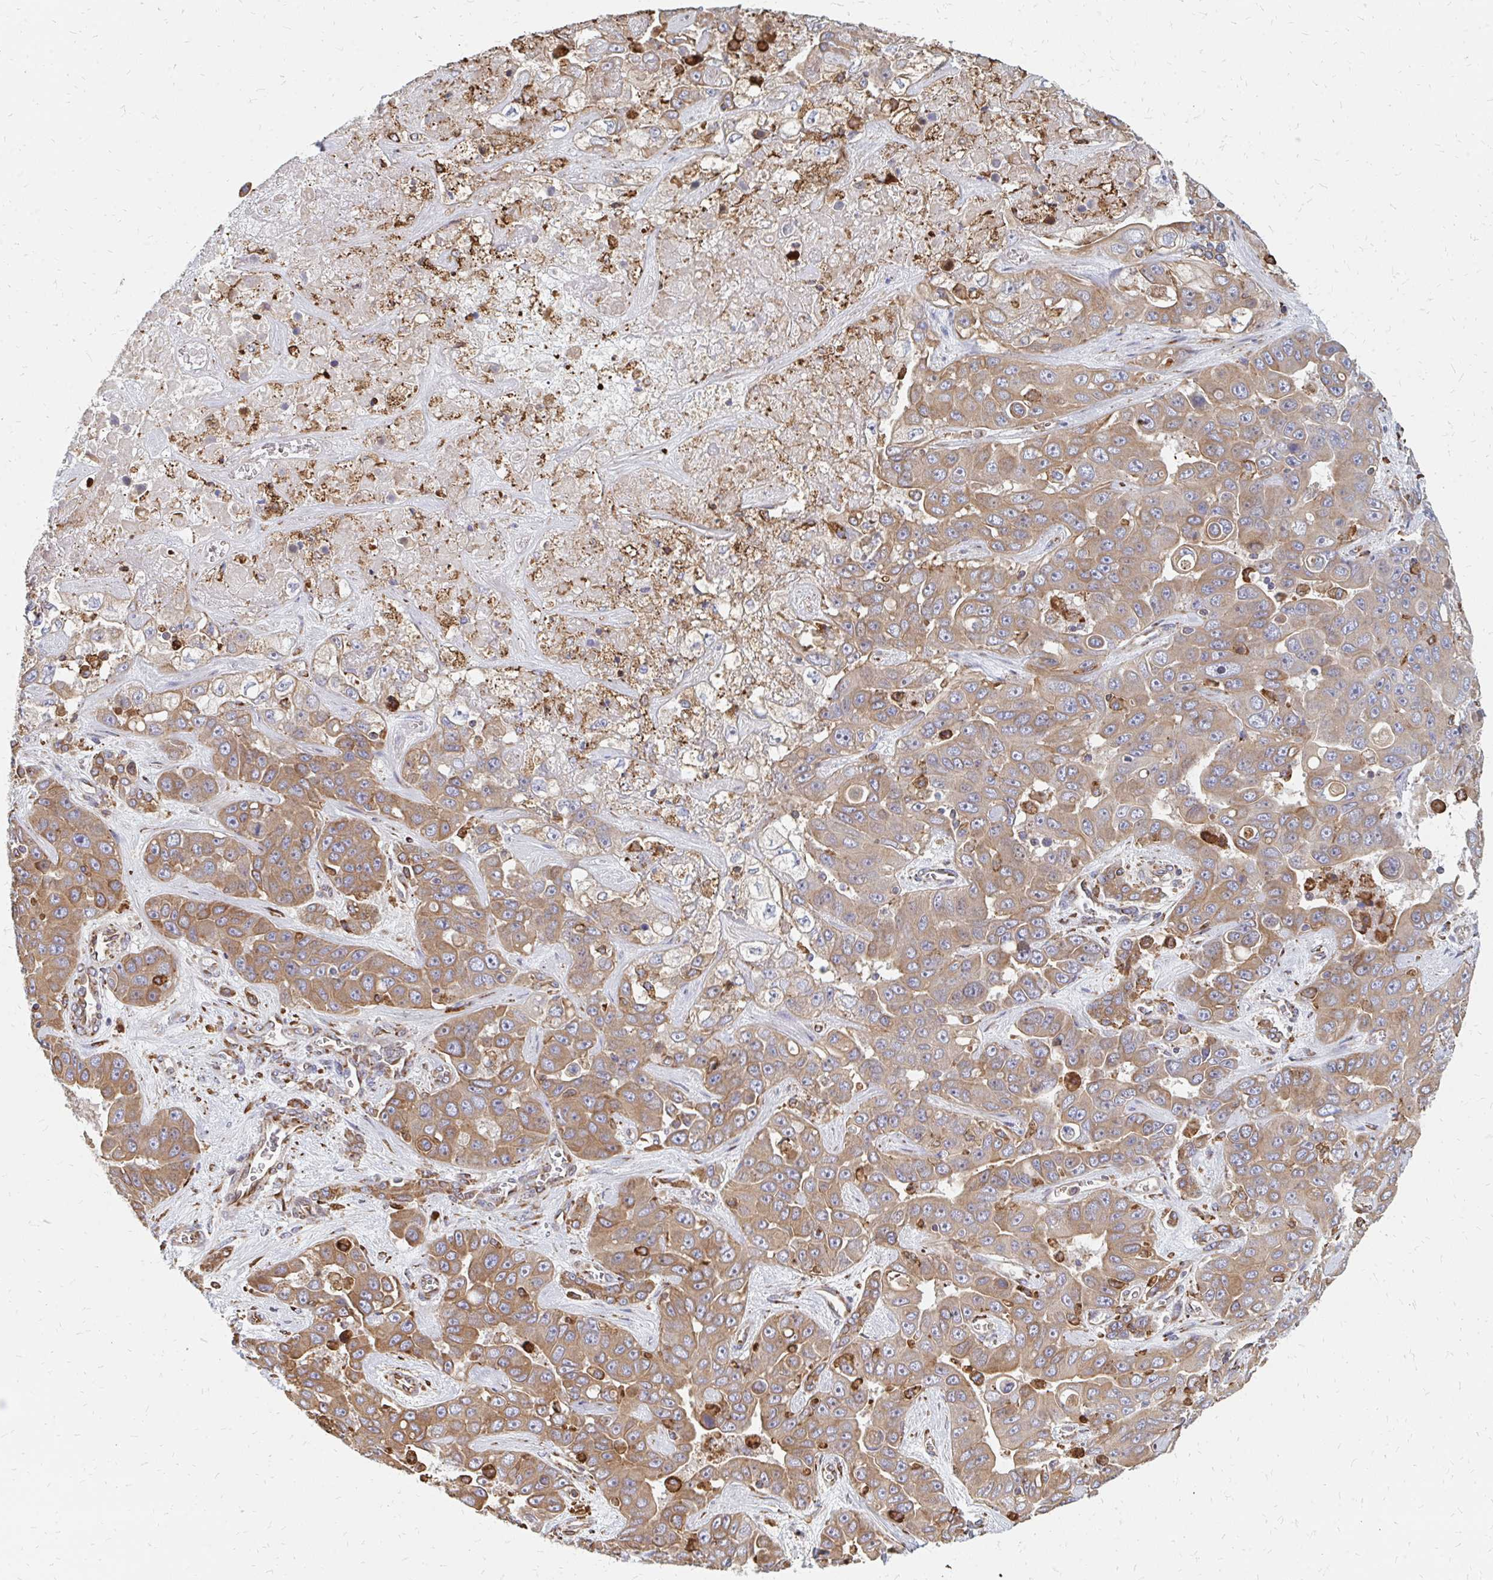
{"staining": {"intensity": "moderate", "quantity": ">75%", "location": "cytoplasmic/membranous"}, "tissue": "liver cancer", "cell_type": "Tumor cells", "image_type": "cancer", "snomed": [{"axis": "morphology", "description": "Cholangiocarcinoma"}, {"axis": "topography", "description": "Liver"}], "caption": "Brown immunohistochemical staining in human liver cancer demonstrates moderate cytoplasmic/membranous expression in about >75% of tumor cells.", "gene": "PPP1R13L", "patient": {"sex": "female", "age": 52}}